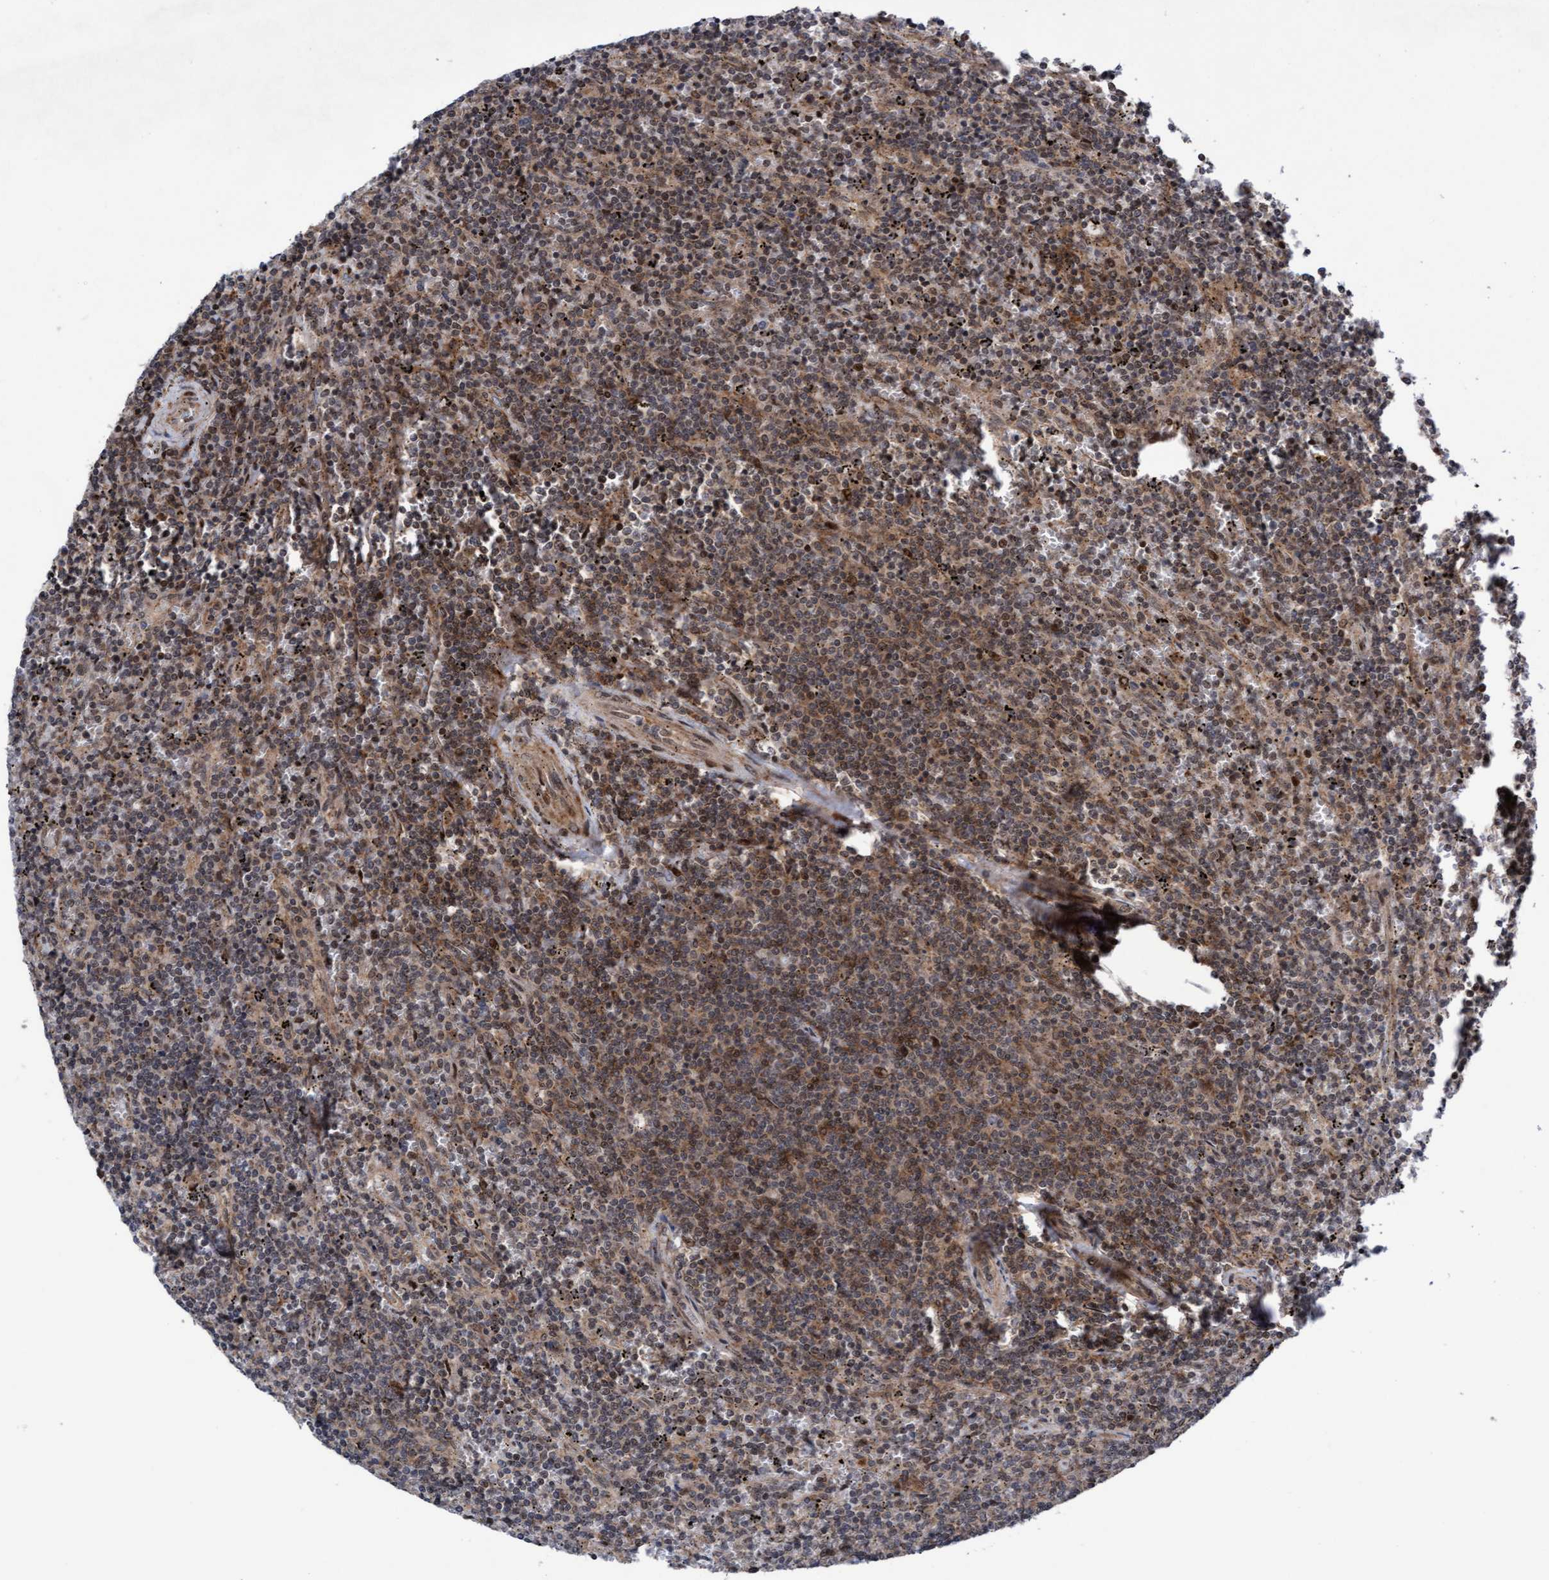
{"staining": {"intensity": "moderate", "quantity": "25%-75%", "location": "cytoplasmic/membranous,nuclear"}, "tissue": "lymphoma", "cell_type": "Tumor cells", "image_type": "cancer", "snomed": [{"axis": "morphology", "description": "Malignant lymphoma, non-Hodgkin's type, Low grade"}, {"axis": "topography", "description": "Spleen"}], "caption": "Immunohistochemistry (IHC) (DAB (3,3'-diaminobenzidine)) staining of human lymphoma shows moderate cytoplasmic/membranous and nuclear protein staining in approximately 25%-75% of tumor cells. The protein is stained brown, and the nuclei are stained in blue (DAB IHC with brightfield microscopy, high magnification).", "gene": "ITFG1", "patient": {"sex": "female", "age": 50}}